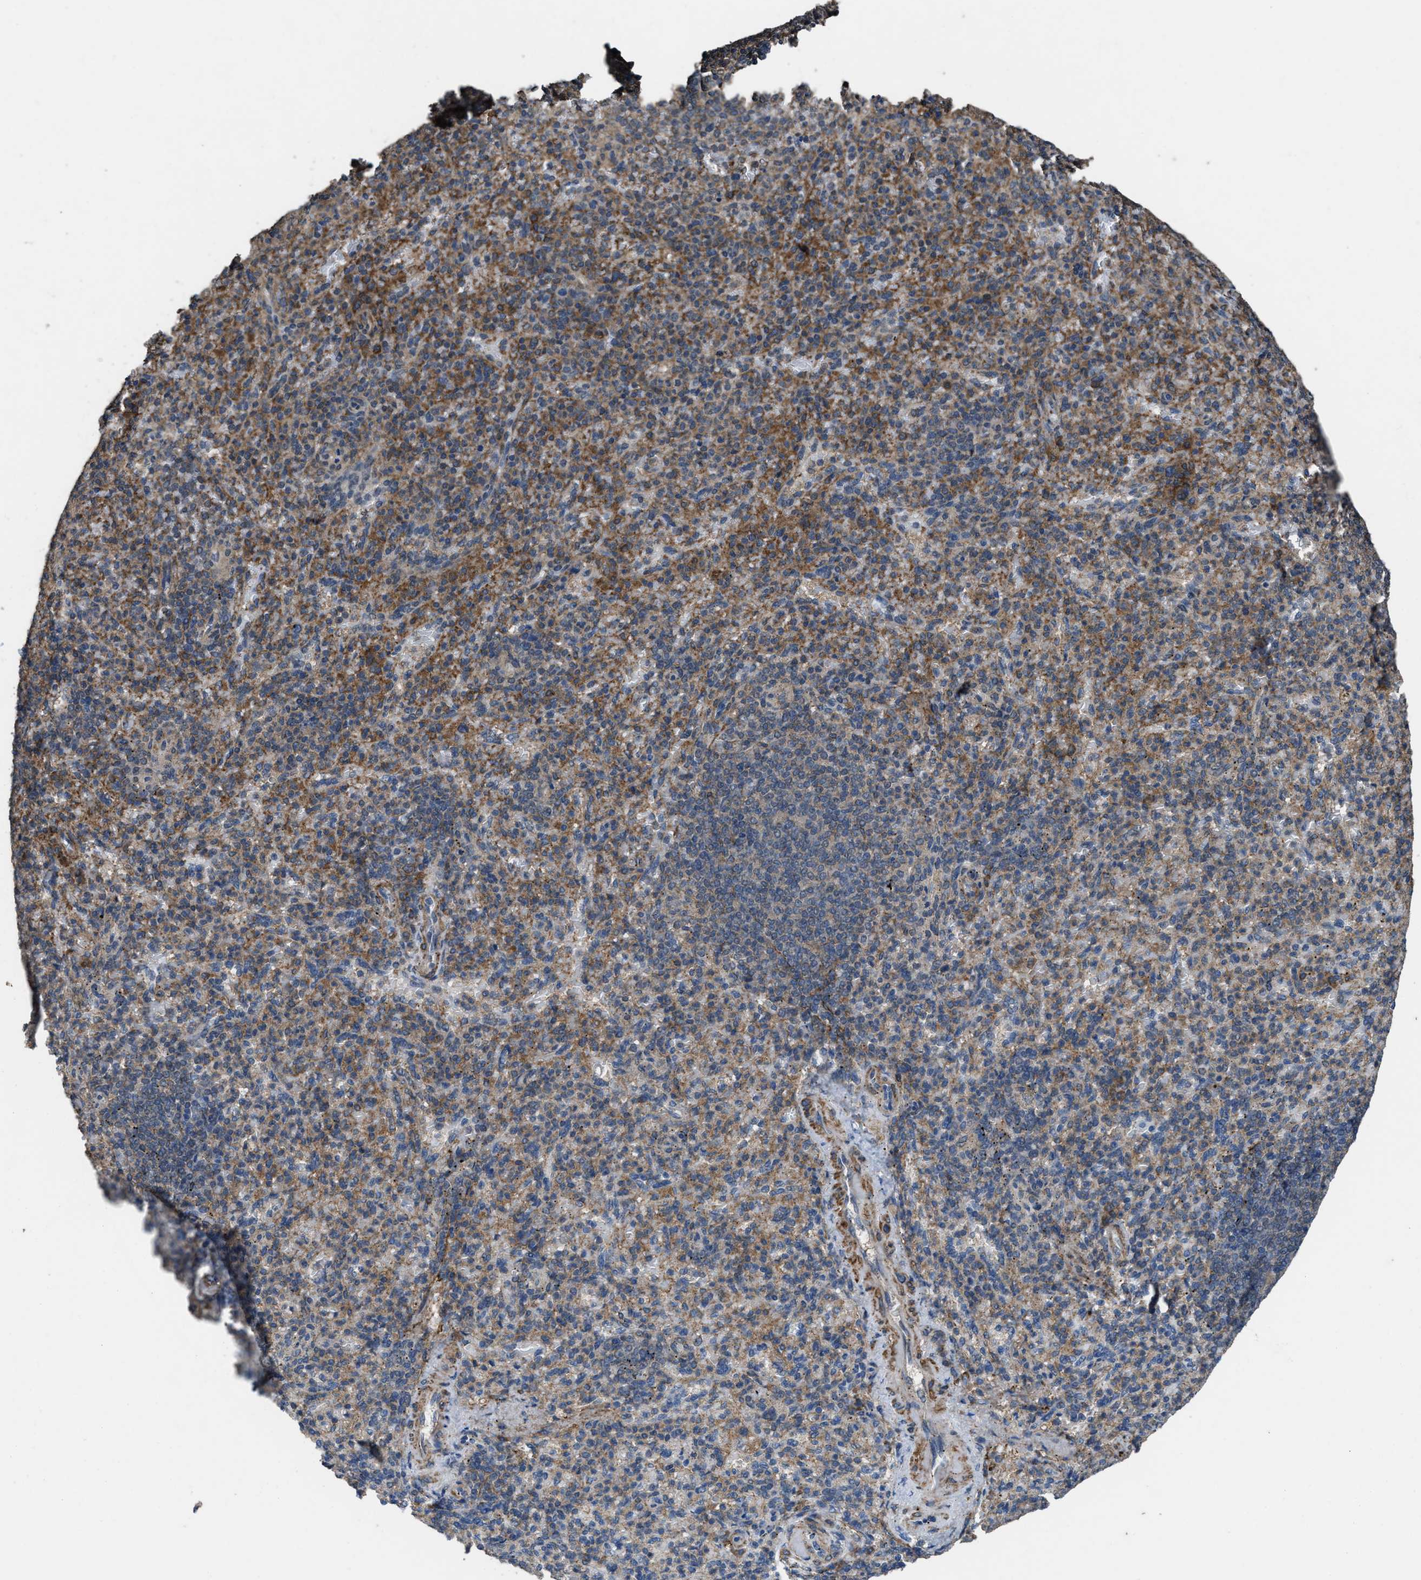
{"staining": {"intensity": "moderate", "quantity": "25%-75%", "location": "cytoplasmic/membranous"}, "tissue": "spleen", "cell_type": "Cells in red pulp", "image_type": "normal", "snomed": [{"axis": "morphology", "description": "Normal tissue, NOS"}, {"axis": "topography", "description": "Spleen"}], "caption": "Moderate cytoplasmic/membranous protein positivity is appreciated in about 25%-75% of cells in red pulp in spleen.", "gene": "ARL6", "patient": {"sex": "female", "age": 74}}